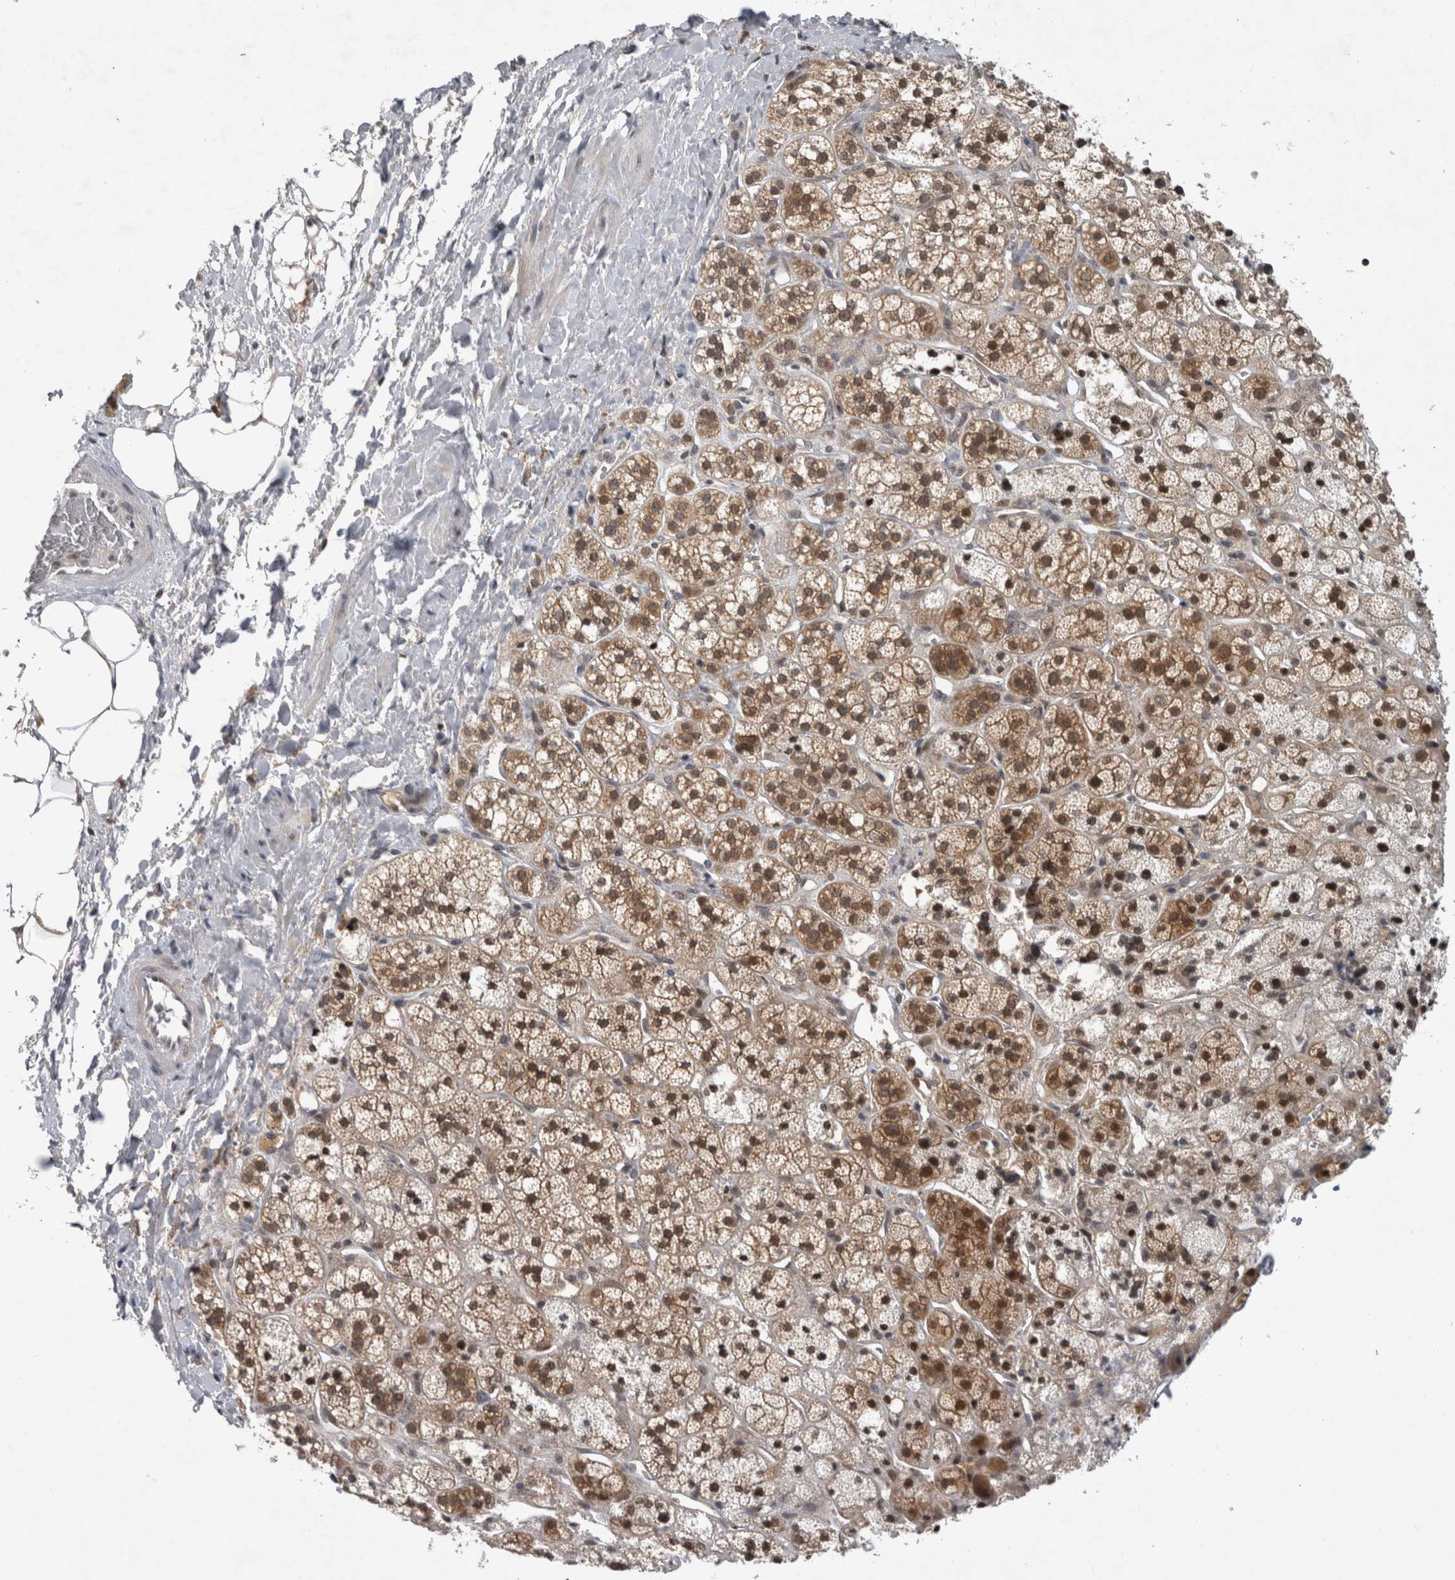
{"staining": {"intensity": "moderate", "quantity": ">75%", "location": "cytoplasmic/membranous"}, "tissue": "adrenal gland", "cell_type": "Glandular cells", "image_type": "normal", "snomed": [{"axis": "morphology", "description": "Normal tissue, NOS"}, {"axis": "topography", "description": "Adrenal gland"}], "caption": "Protein expression analysis of unremarkable adrenal gland displays moderate cytoplasmic/membranous positivity in approximately >75% of glandular cells.", "gene": "PSMB2", "patient": {"sex": "male", "age": 56}}